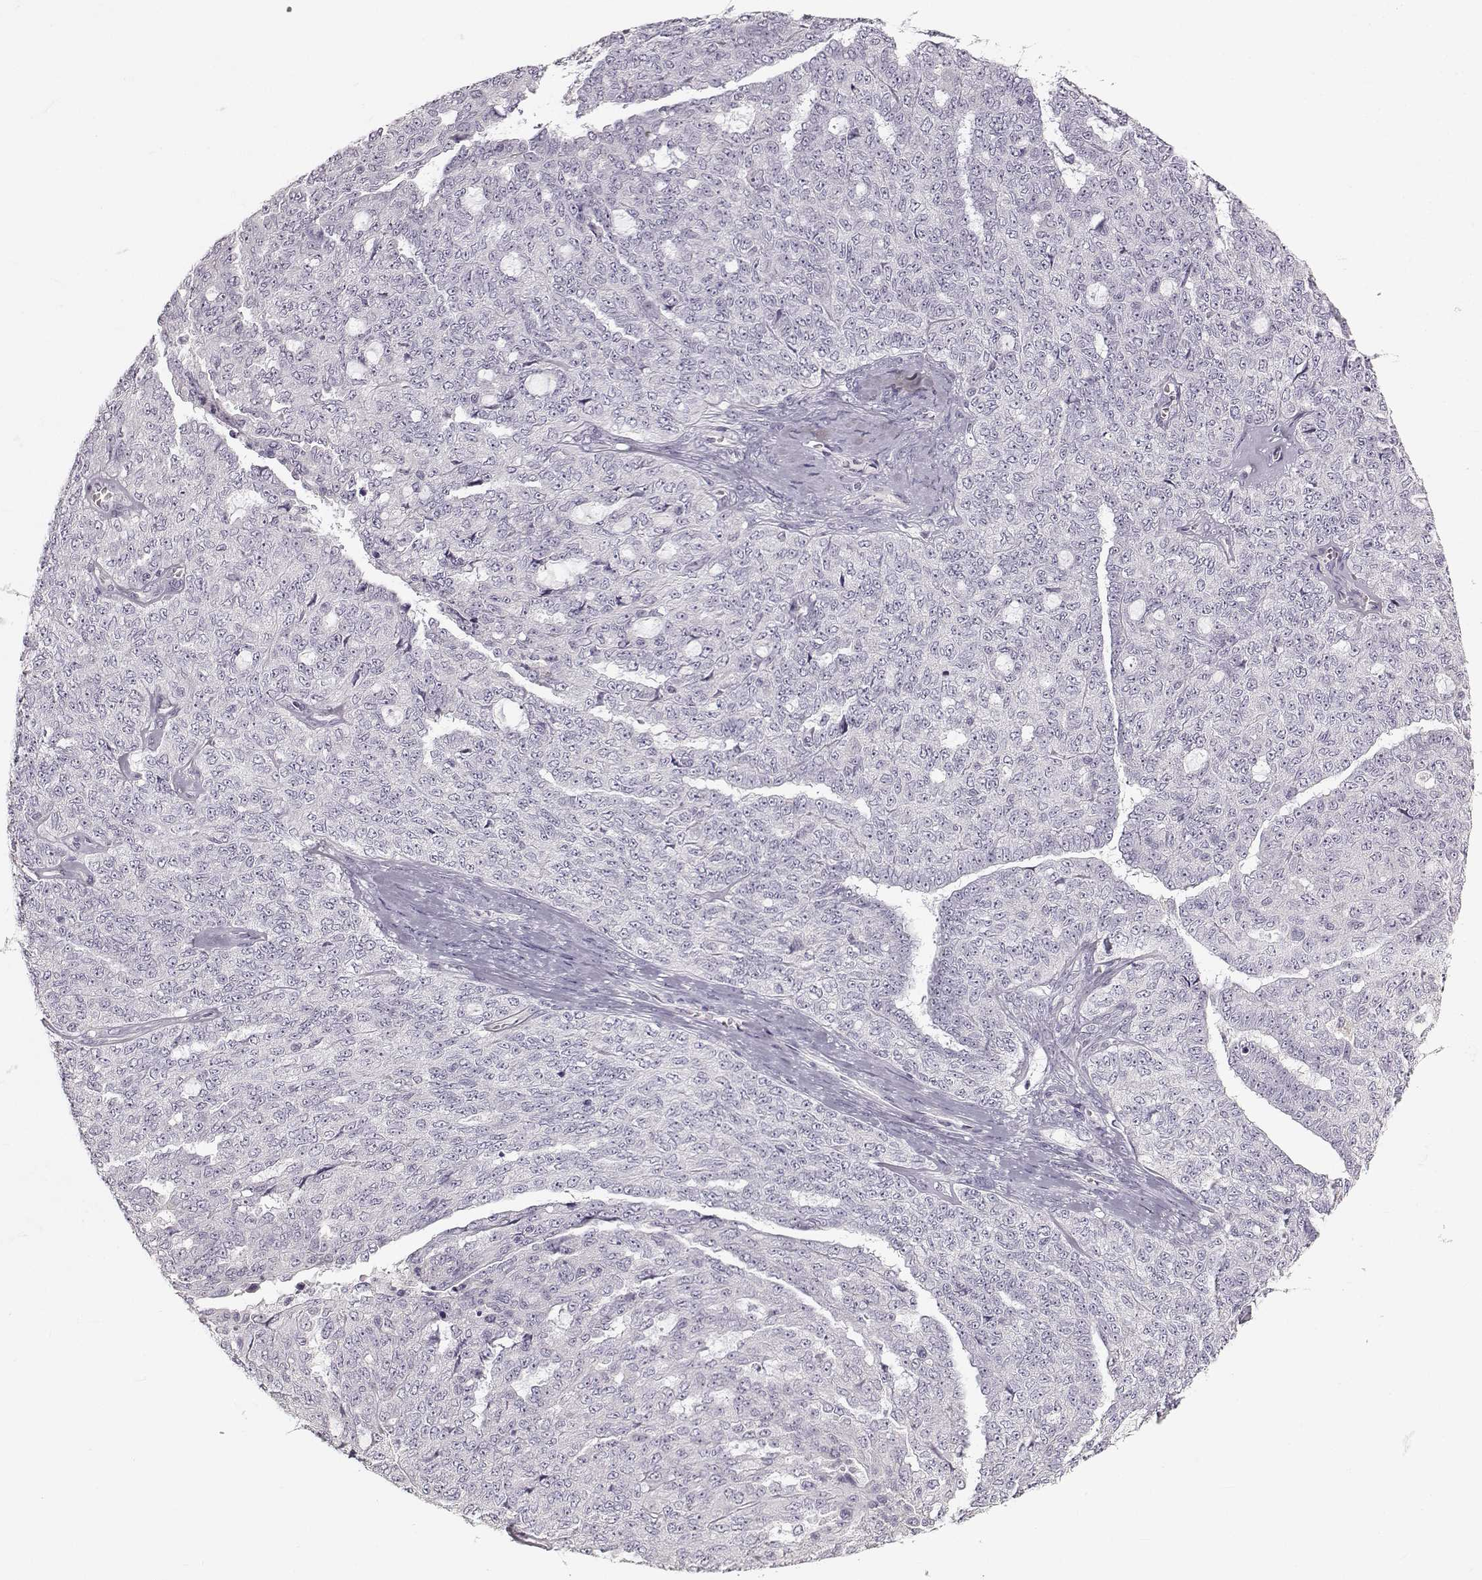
{"staining": {"intensity": "negative", "quantity": "none", "location": "none"}, "tissue": "ovarian cancer", "cell_type": "Tumor cells", "image_type": "cancer", "snomed": [{"axis": "morphology", "description": "Cystadenocarcinoma, serous, NOS"}, {"axis": "topography", "description": "Ovary"}], "caption": "Histopathology image shows no protein staining in tumor cells of ovarian cancer (serous cystadenocarcinoma) tissue. Brightfield microscopy of IHC stained with DAB (brown) and hematoxylin (blue), captured at high magnification.", "gene": "OIP5", "patient": {"sex": "female", "age": 71}}